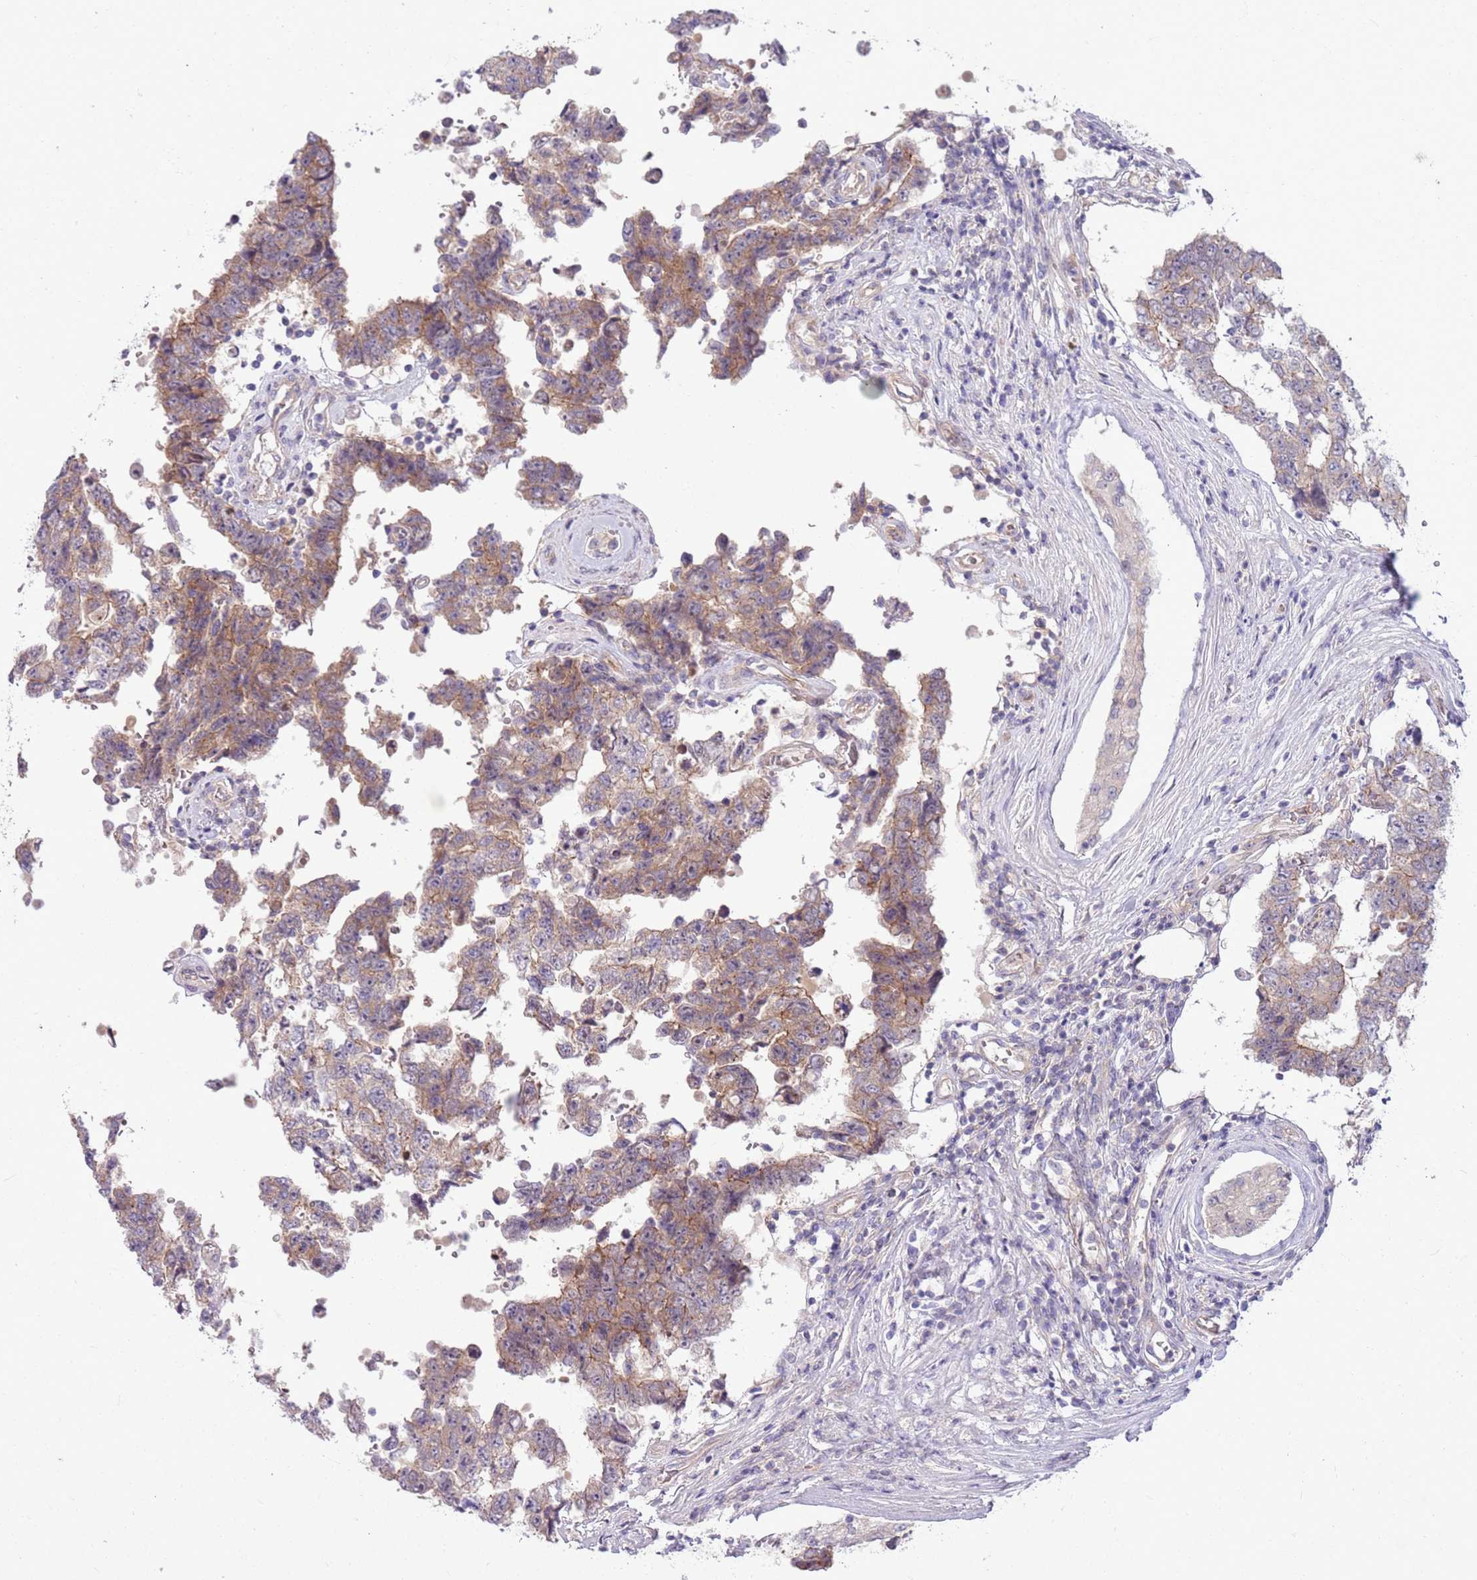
{"staining": {"intensity": "weak", "quantity": "25%-75%", "location": "cytoplasmic/membranous"}, "tissue": "testis cancer", "cell_type": "Tumor cells", "image_type": "cancer", "snomed": [{"axis": "morphology", "description": "Normal tissue, NOS"}, {"axis": "morphology", "description": "Carcinoma, Embryonal, NOS"}, {"axis": "topography", "description": "Testis"}, {"axis": "topography", "description": "Epididymis"}], "caption": "A high-resolution photomicrograph shows immunohistochemistry (IHC) staining of testis embryonal carcinoma, which shows weak cytoplasmic/membranous expression in about 25%-75% of tumor cells.", "gene": "PARP8", "patient": {"sex": "male", "age": 25}}